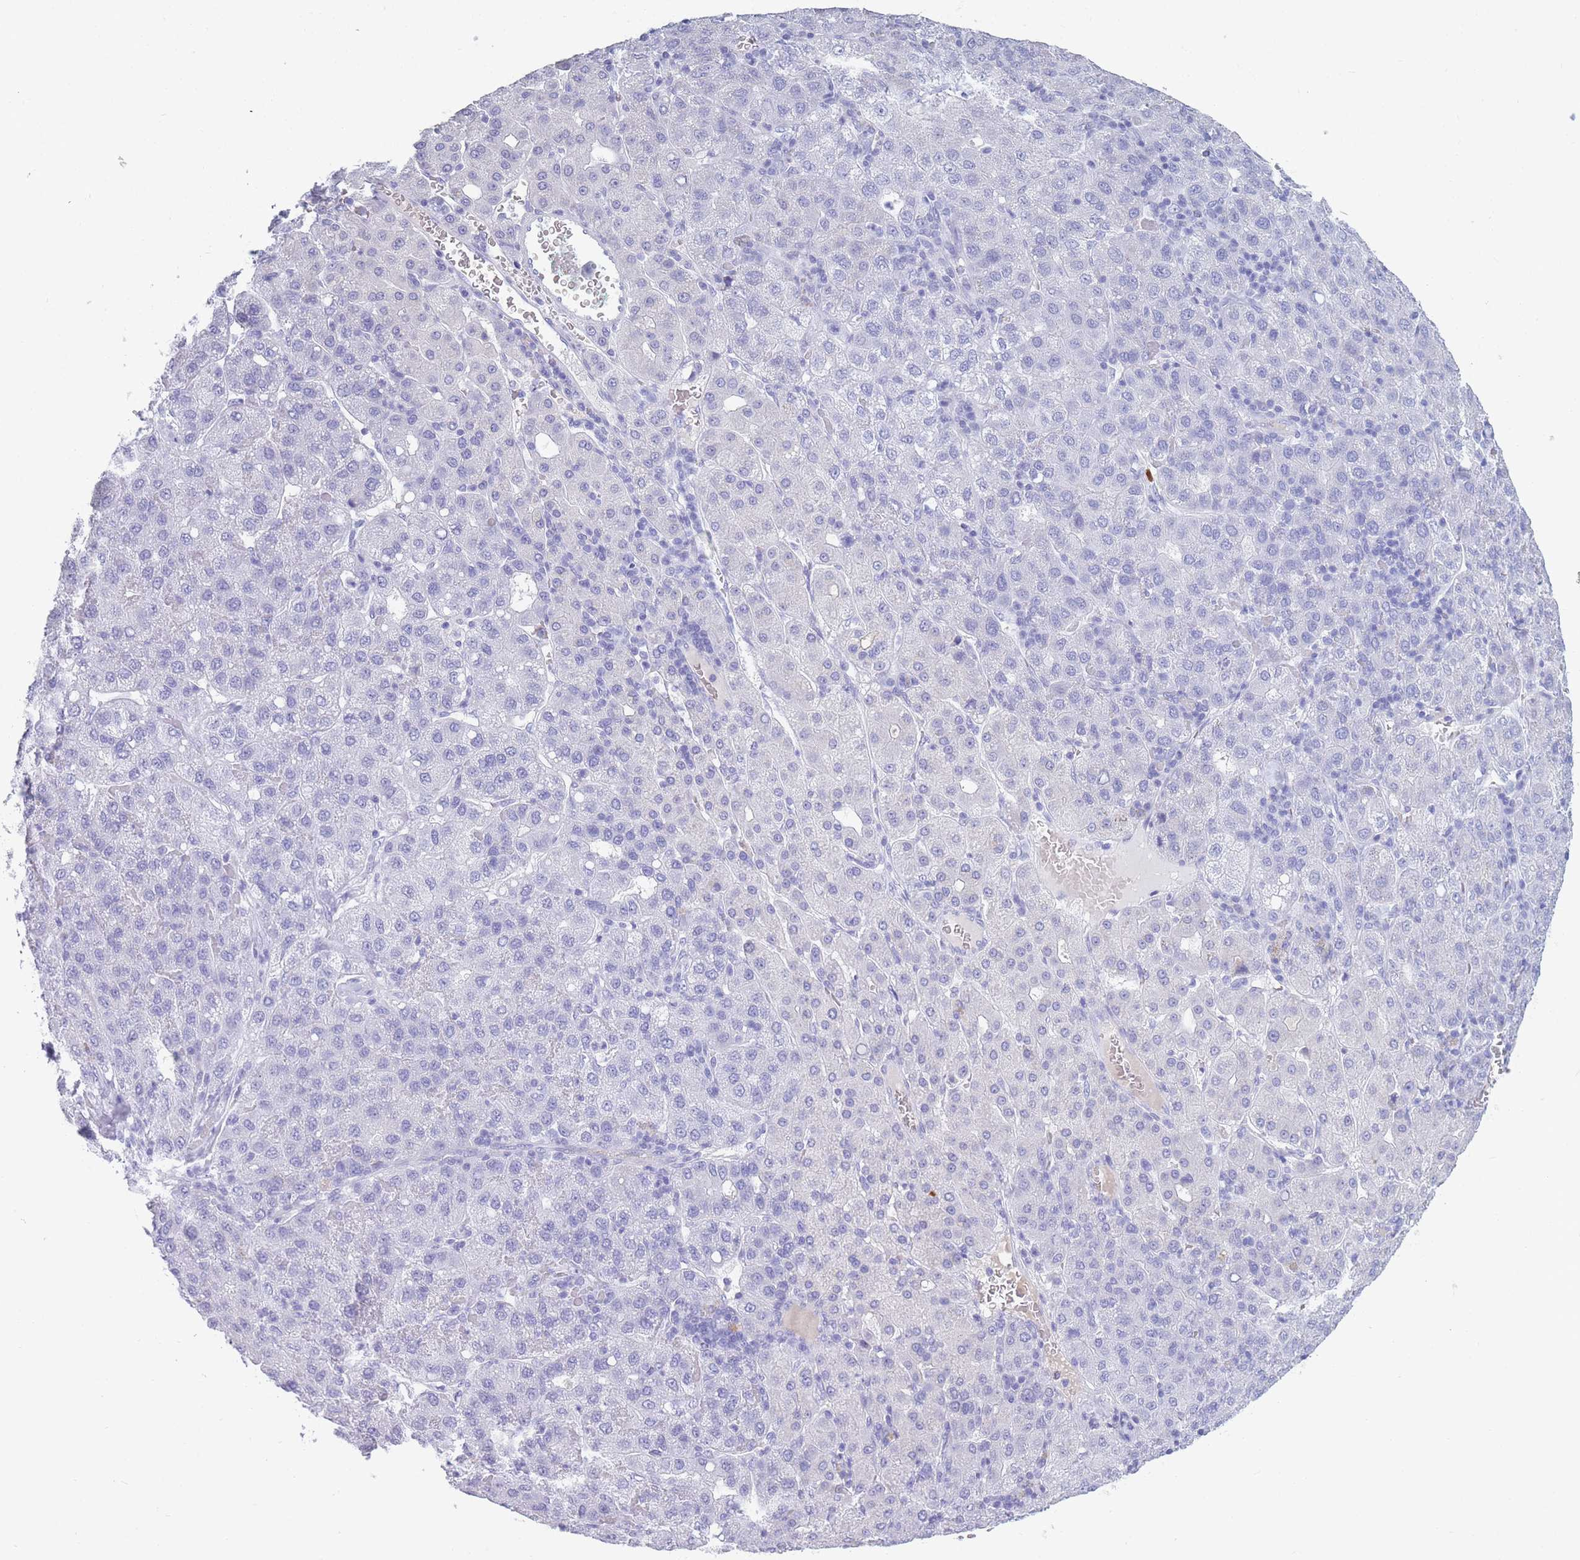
{"staining": {"intensity": "negative", "quantity": "none", "location": "none"}, "tissue": "liver cancer", "cell_type": "Tumor cells", "image_type": "cancer", "snomed": [{"axis": "morphology", "description": "Carcinoma, Hepatocellular, NOS"}, {"axis": "topography", "description": "Liver"}], "caption": "An IHC histopathology image of liver cancer is shown. There is no staining in tumor cells of liver cancer.", "gene": "TNFSF11", "patient": {"sex": "male", "age": 65}}